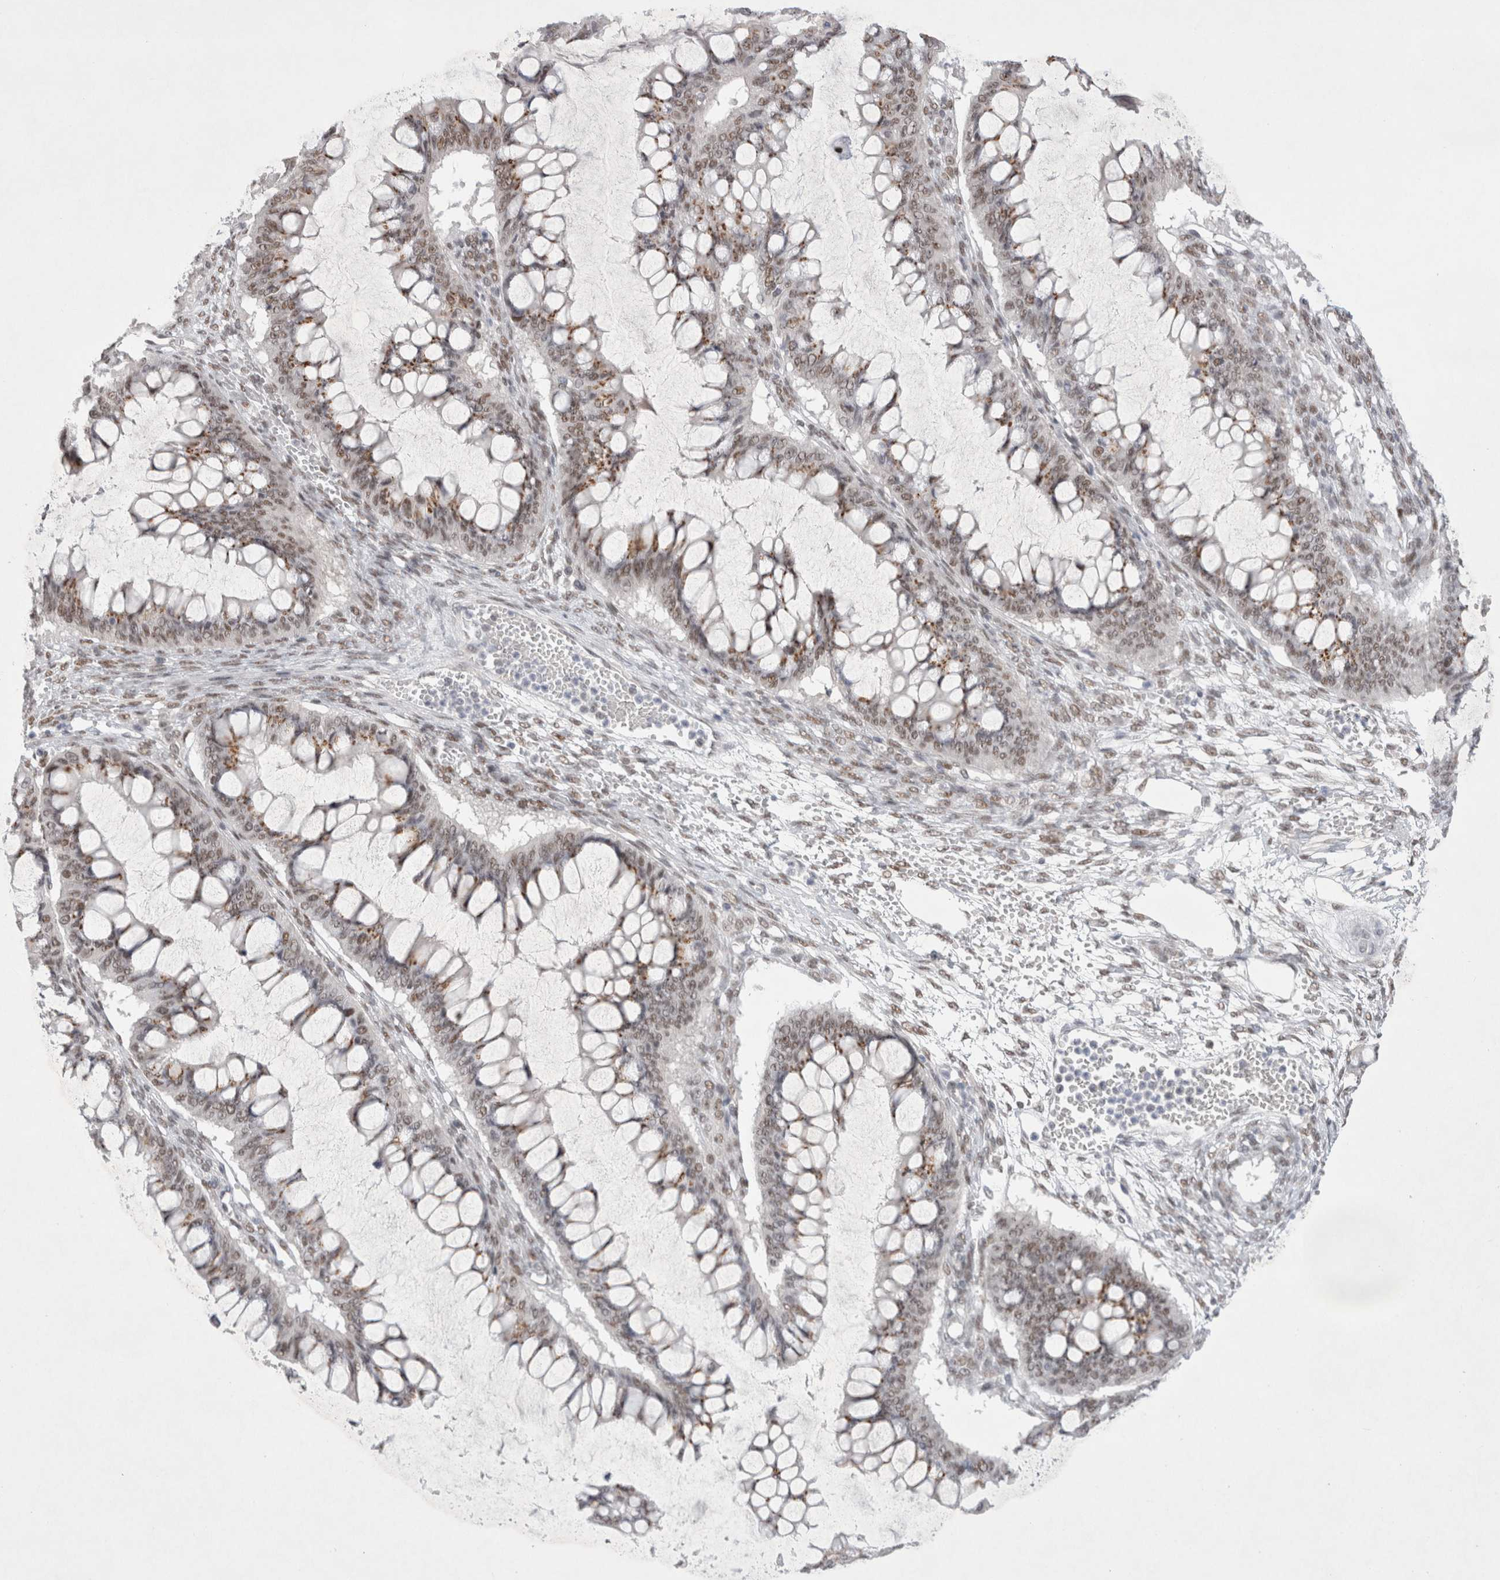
{"staining": {"intensity": "weak", "quantity": ">75%", "location": "nuclear"}, "tissue": "ovarian cancer", "cell_type": "Tumor cells", "image_type": "cancer", "snomed": [{"axis": "morphology", "description": "Cystadenocarcinoma, mucinous, NOS"}, {"axis": "topography", "description": "Ovary"}], "caption": "Mucinous cystadenocarcinoma (ovarian) tissue shows weak nuclear expression in approximately >75% of tumor cells (Stains: DAB in brown, nuclei in blue, Microscopy: brightfield microscopy at high magnification).", "gene": "RECQL4", "patient": {"sex": "female", "age": 73}}